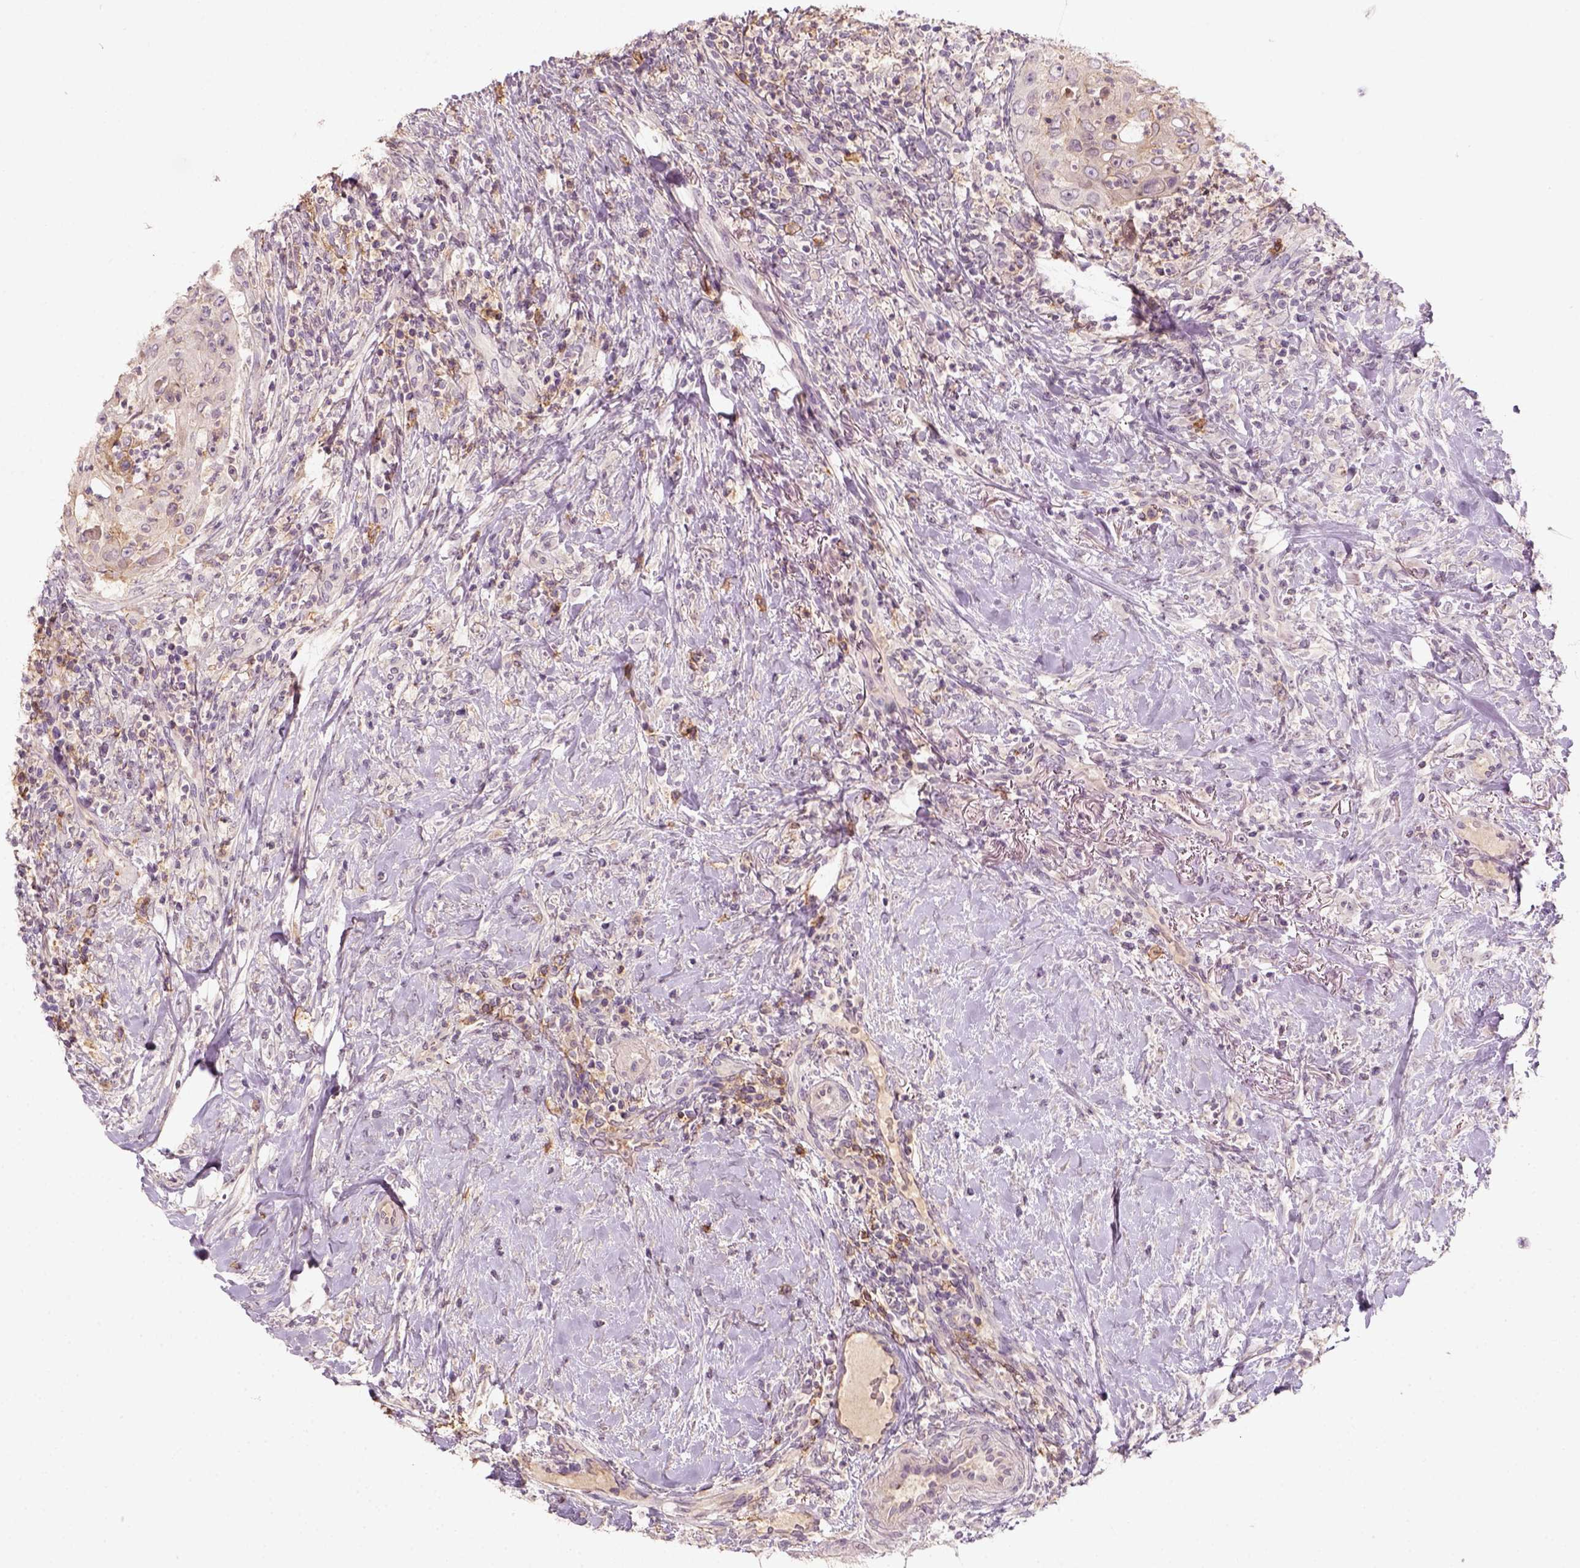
{"staining": {"intensity": "weak", "quantity": "25%-75%", "location": "cytoplasmic/membranous"}, "tissue": "head and neck cancer", "cell_type": "Tumor cells", "image_type": "cancer", "snomed": [{"axis": "morphology", "description": "Squamous cell carcinoma, NOS"}, {"axis": "topography", "description": "Head-Neck"}], "caption": "DAB (3,3'-diaminobenzidine) immunohistochemical staining of head and neck cancer (squamous cell carcinoma) demonstrates weak cytoplasmic/membranous protein staining in about 25%-75% of tumor cells. Nuclei are stained in blue.", "gene": "AQP9", "patient": {"sex": "male", "age": 69}}